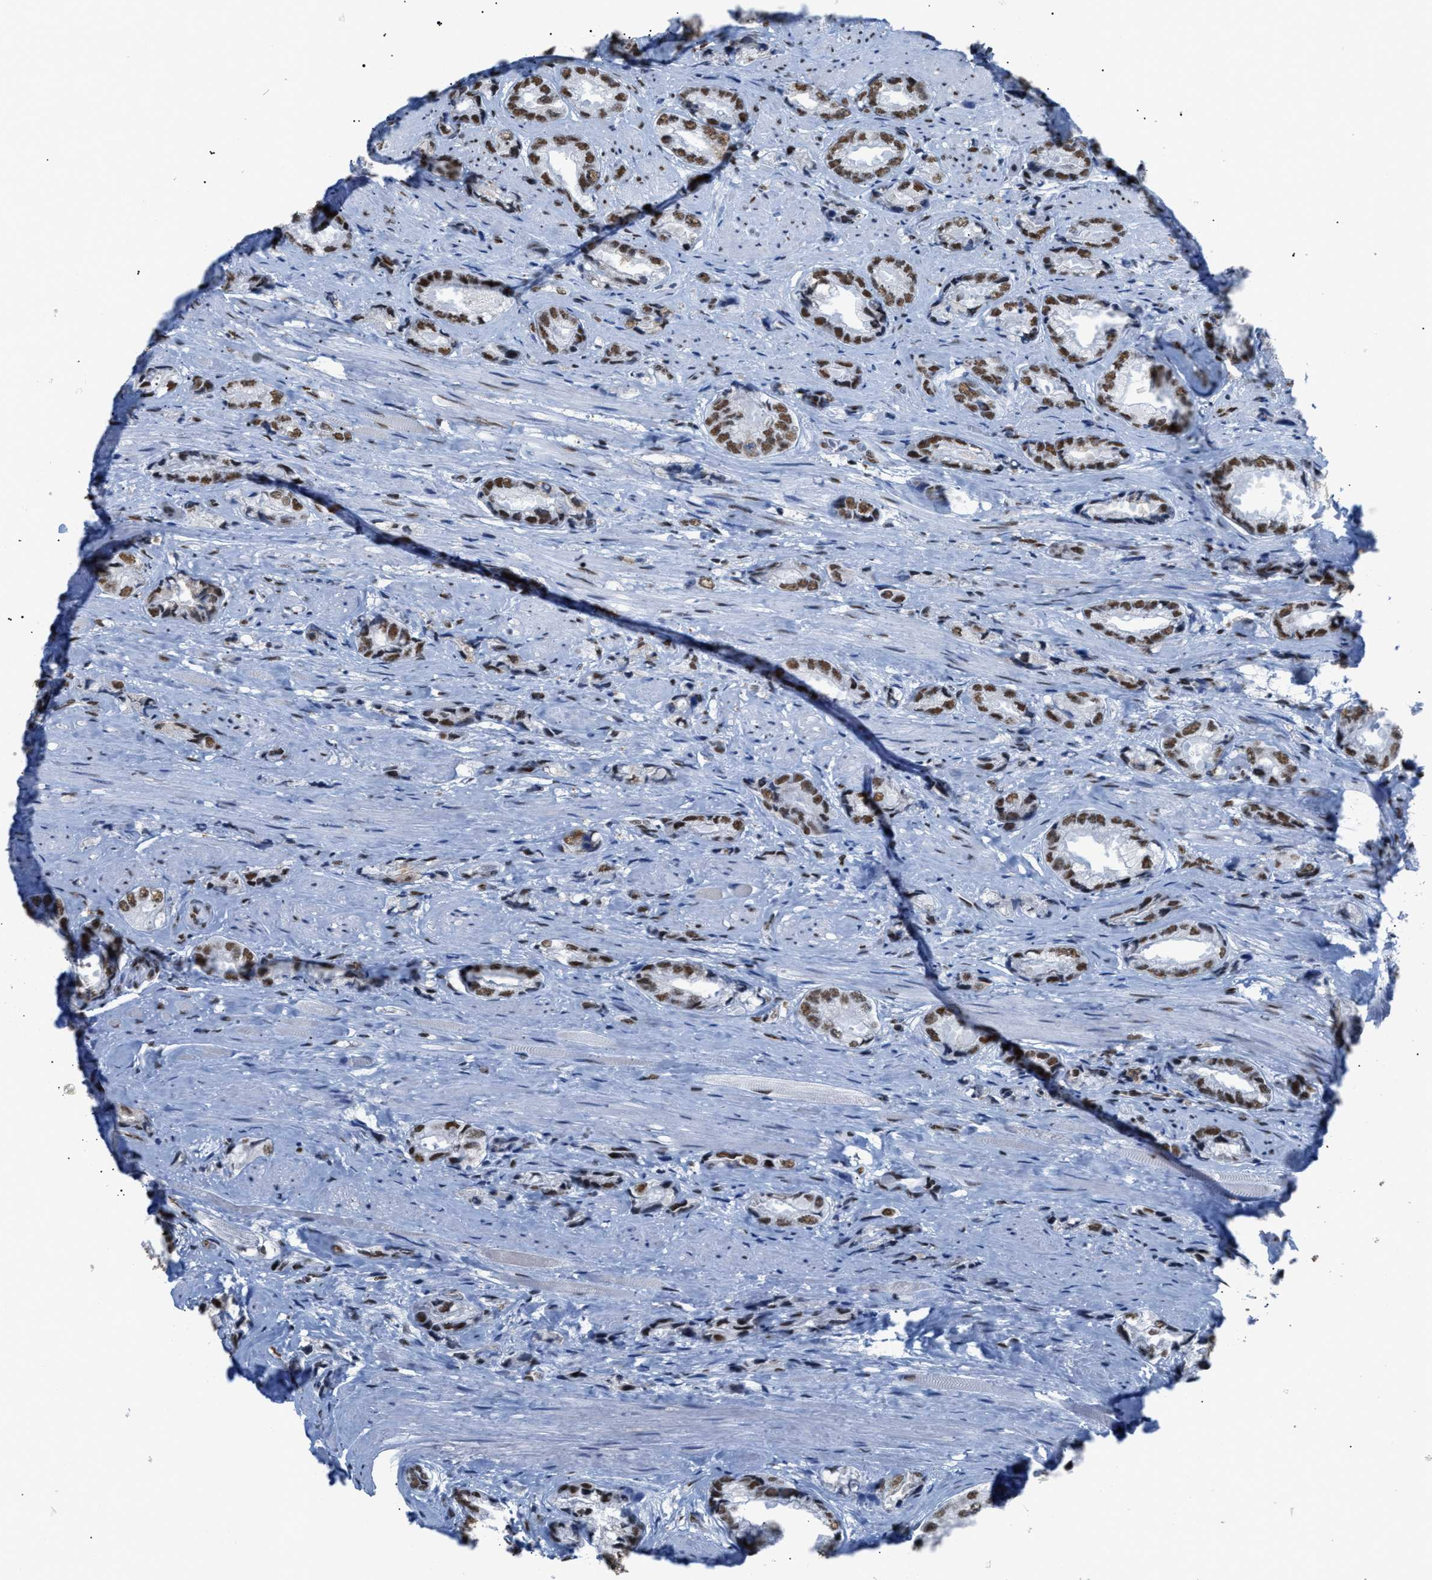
{"staining": {"intensity": "moderate", "quantity": ">75%", "location": "nuclear"}, "tissue": "prostate cancer", "cell_type": "Tumor cells", "image_type": "cancer", "snomed": [{"axis": "morphology", "description": "Adenocarcinoma, High grade"}, {"axis": "topography", "description": "Prostate"}], "caption": "Immunohistochemistry (IHC) of human prostate cancer exhibits medium levels of moderate nuclear positivity in about >75% of tumor cells. (DAB IHC with brightfield microscopy, high magnification).", "gene": "CCAR2", "patient": {"sex": "male", "age": 61}}